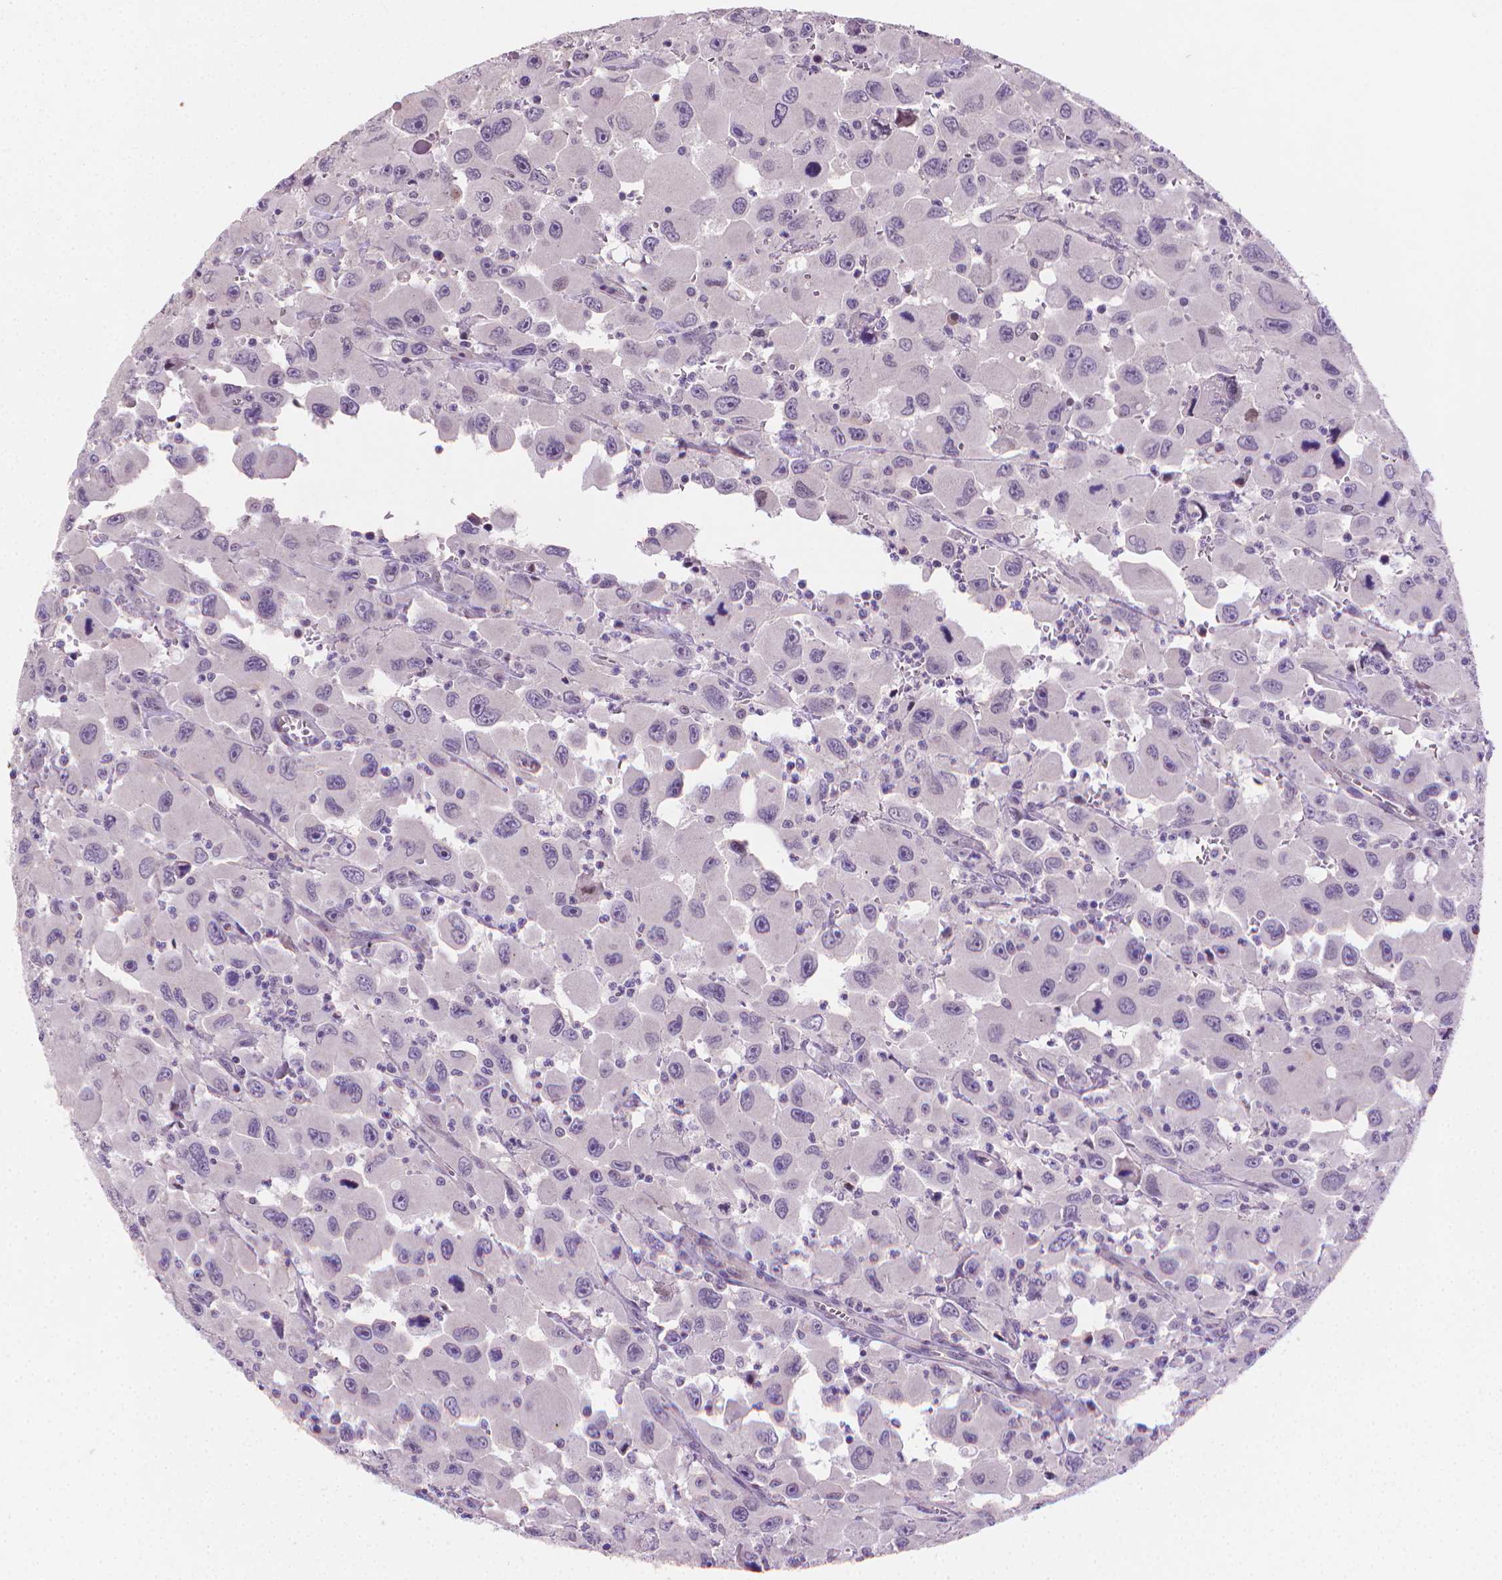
{"staining": {"intensity": "negative", "quantity": "none", "location": "none"}, "tissue": "head and neck cancer", "cell_type": "Tumor cells", "image_type": "cancer", "snomed": [{"axis": "morphology", "description": "Squamous cell carcinoma, NOS"}, {"axis": "morphology", "description": "Squamous cell carcinoma, metastatic, NOS"}, {"axis": "topography", "description": "Oral tissue"}, {"axis": "topography", "description": "Head-Neck"}], "caption": "Immunohistochemistry (IHC) of human head and neck cancer (squamous cell carcinoma) shows no expression in tumor cells.", "gene": "CLXN", "patient": {"sex": "female", "age": 85}}